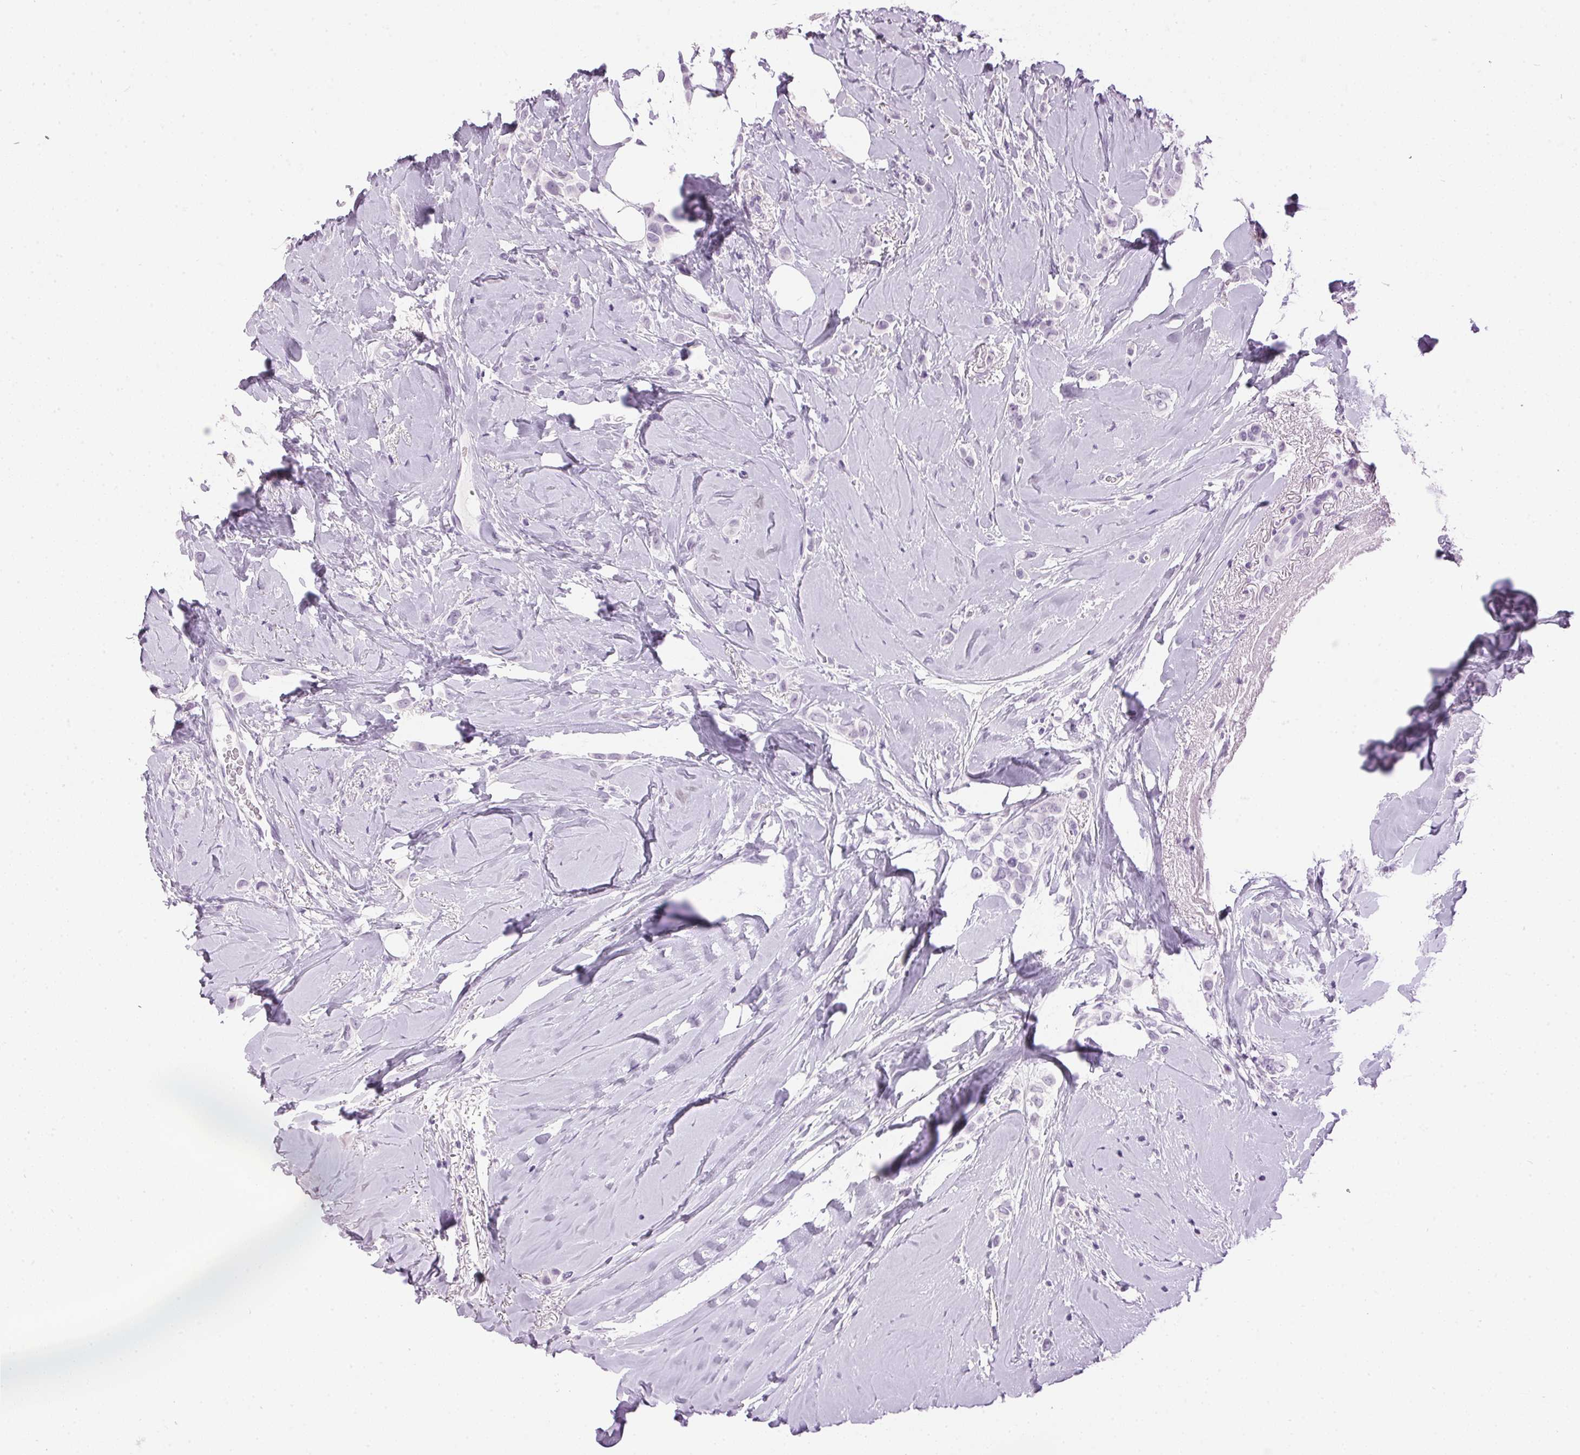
{"staining": {"intensity": "negative", "quantity": "none", "location": "none"}, "tissue": "breast cancer", "cell_type": "Tumor cells", "image_type": "cancer", "snomed": [{"axis": "morphology", "description": "Lobular carcinoma"}, {"axis": "topography", "description": "Breast"}], "caption": "A high-resolution photomicrograph shows immunohistochemistry (IHC) staining of breast cancer, which shows no significant expression in tumor cells.", "gene": "SP7", "patient": {"sex": "female", "age": 66}}